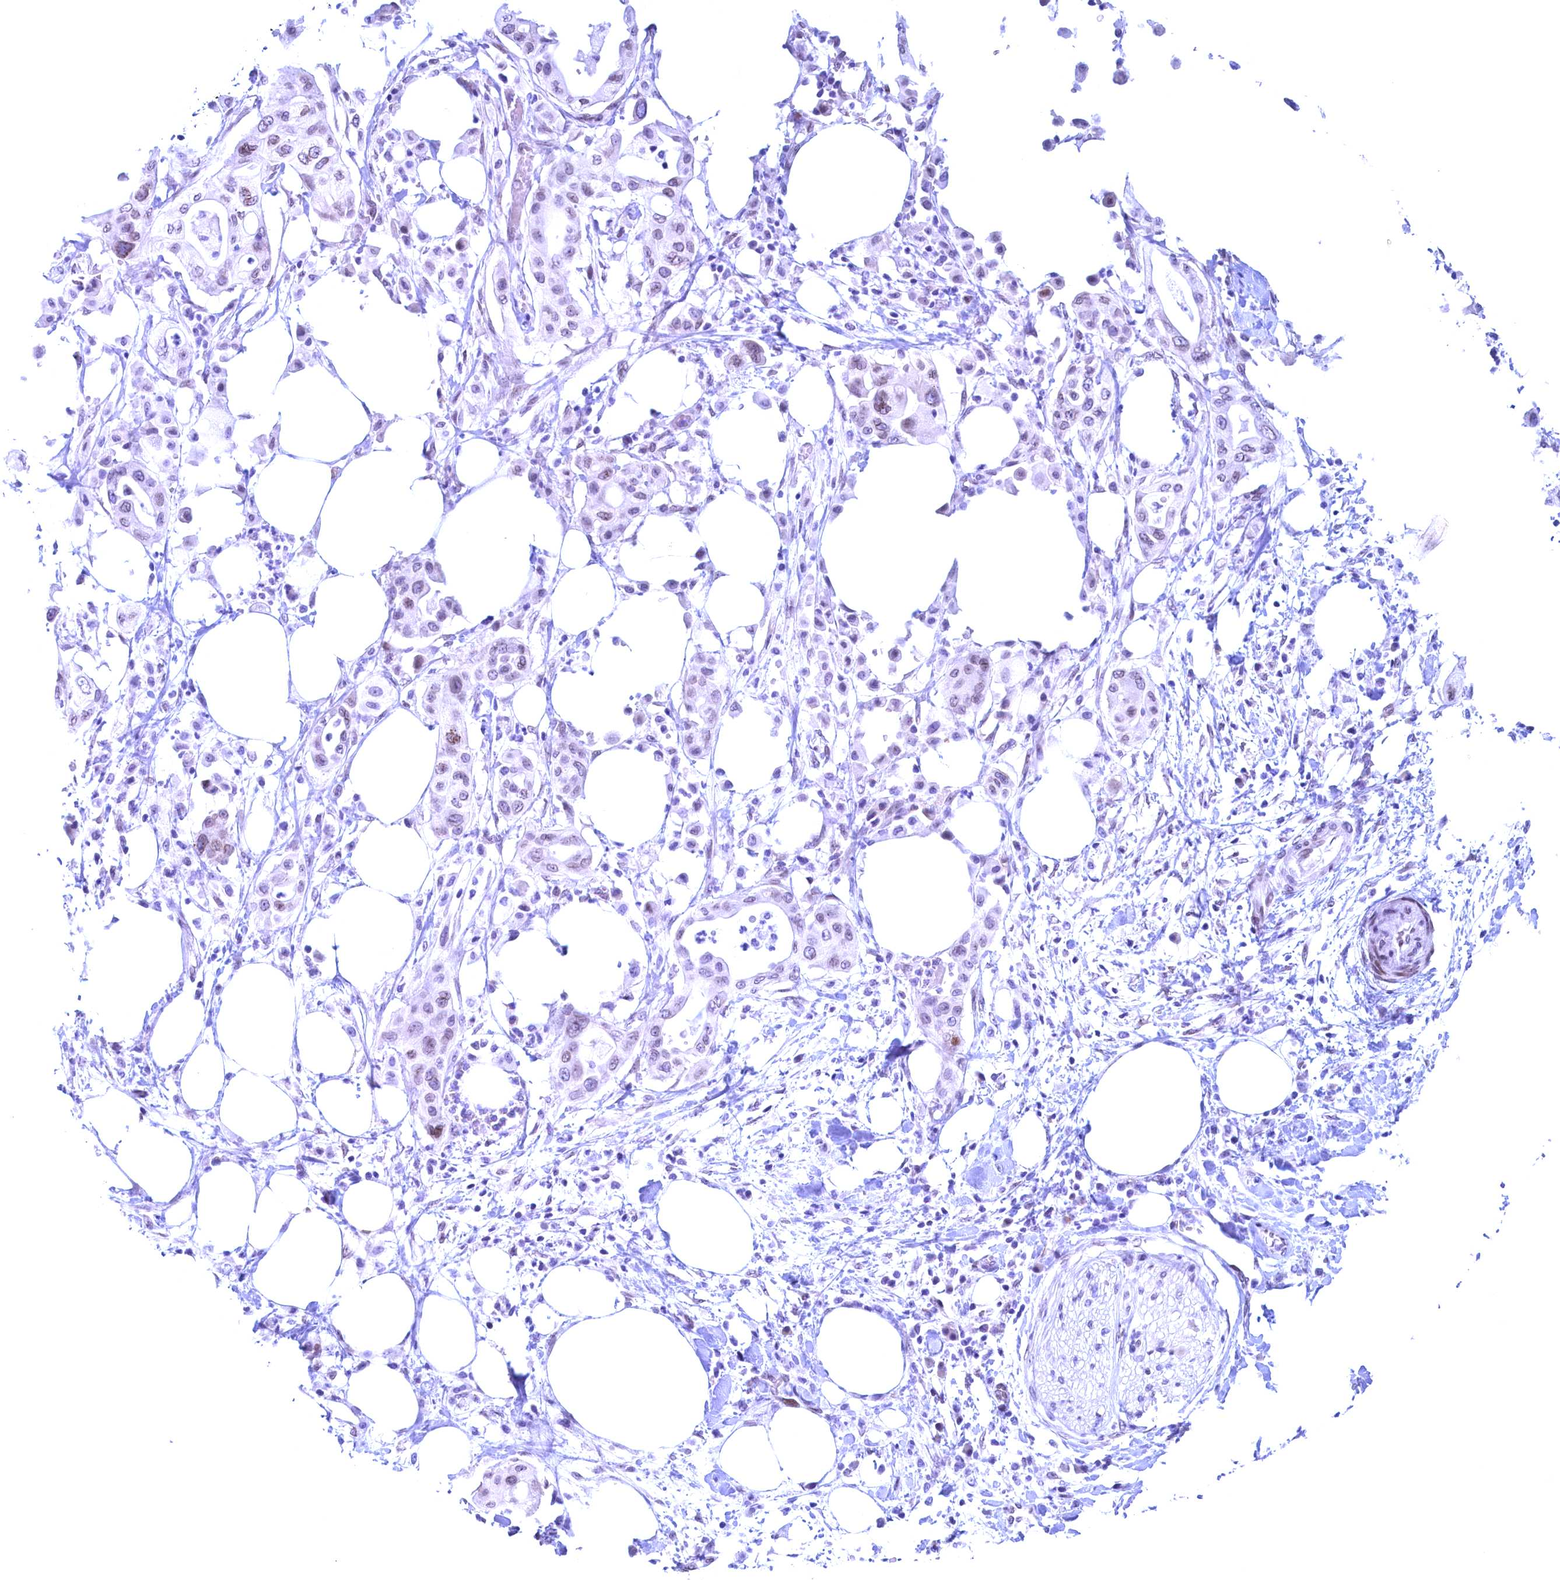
{"staining": {"intensity": "weak", "quantity": "<25%", "location": "cytoplasmic/membranous,nuclear"}, "tissue": "pancreatic cancer", "cell_type": "Tumor cells", "image_type": "cancer", "snomed": [{"axis": "morphology", "description": "Adenocarcinoma, NOS"}, {"axis": "topography", "description": "Pancreas"}], "caption": "Adenocarcinoma (pancreatic) was stained to show a protein in brown. There is no significant expression in tumor cells.", "gene": "GPSM1", "patient": {"sex": "male", "age": 68}}